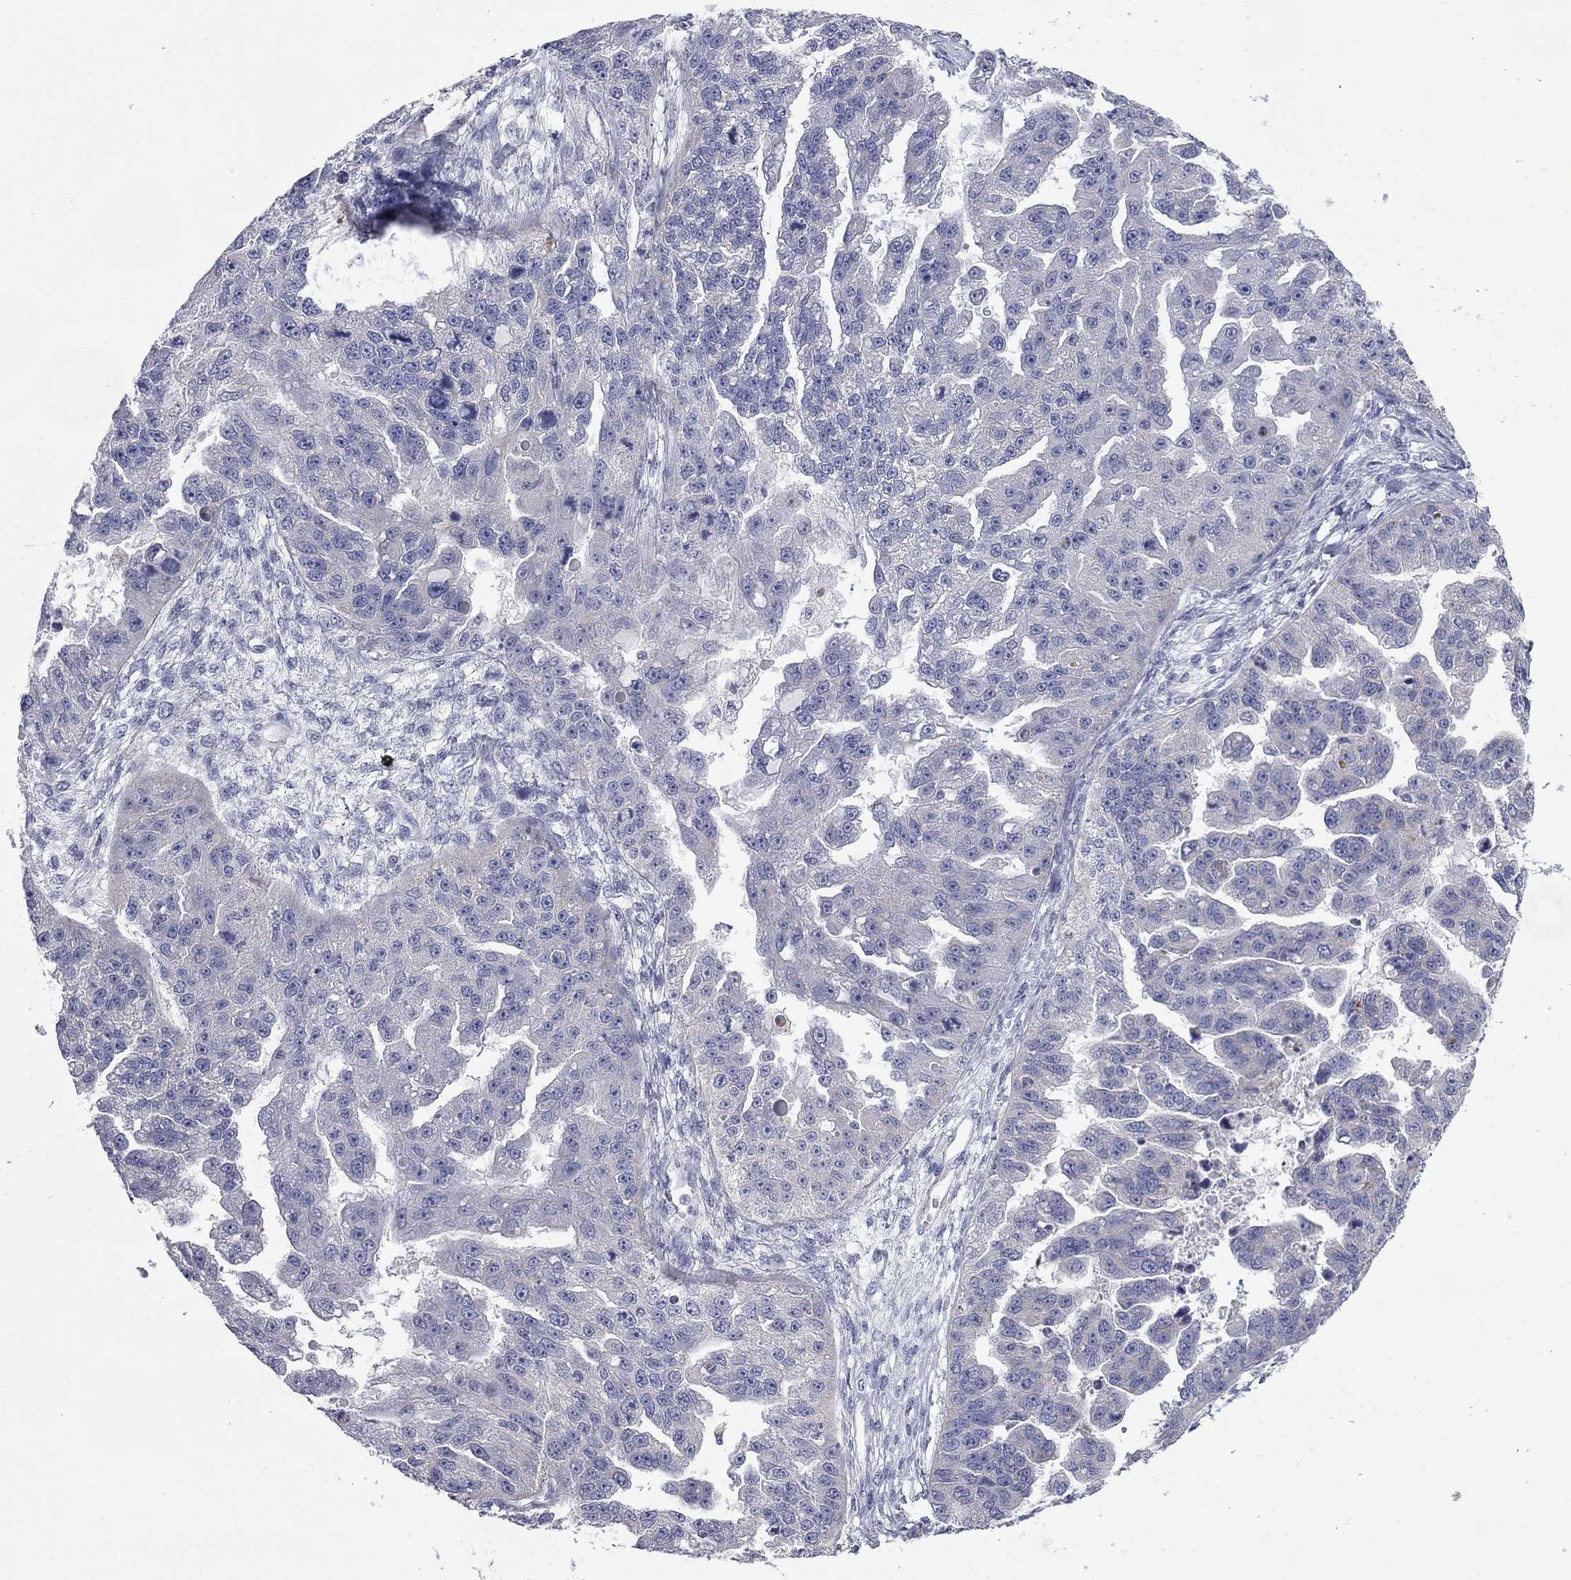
{"staining": {"intensity": "negative", "quantity": "none", "location": "none"}, "tissue": "ovarian cancer", "cell_type": "Tumor cells", "image_type": "cancer", "snomed": [{"axis": "morphology", "description": "Cystadenocarcinoma, serous, NOS"}, {"axis": "topography", "description": "Ovary"}], "caption": "Human ovarian cancer stained for a protein using immunohistochemistry (IHC) exhibits no staining in tumor cells.", "gene": "ABCB4", "patient": {"sex": "female", "age": 58}}